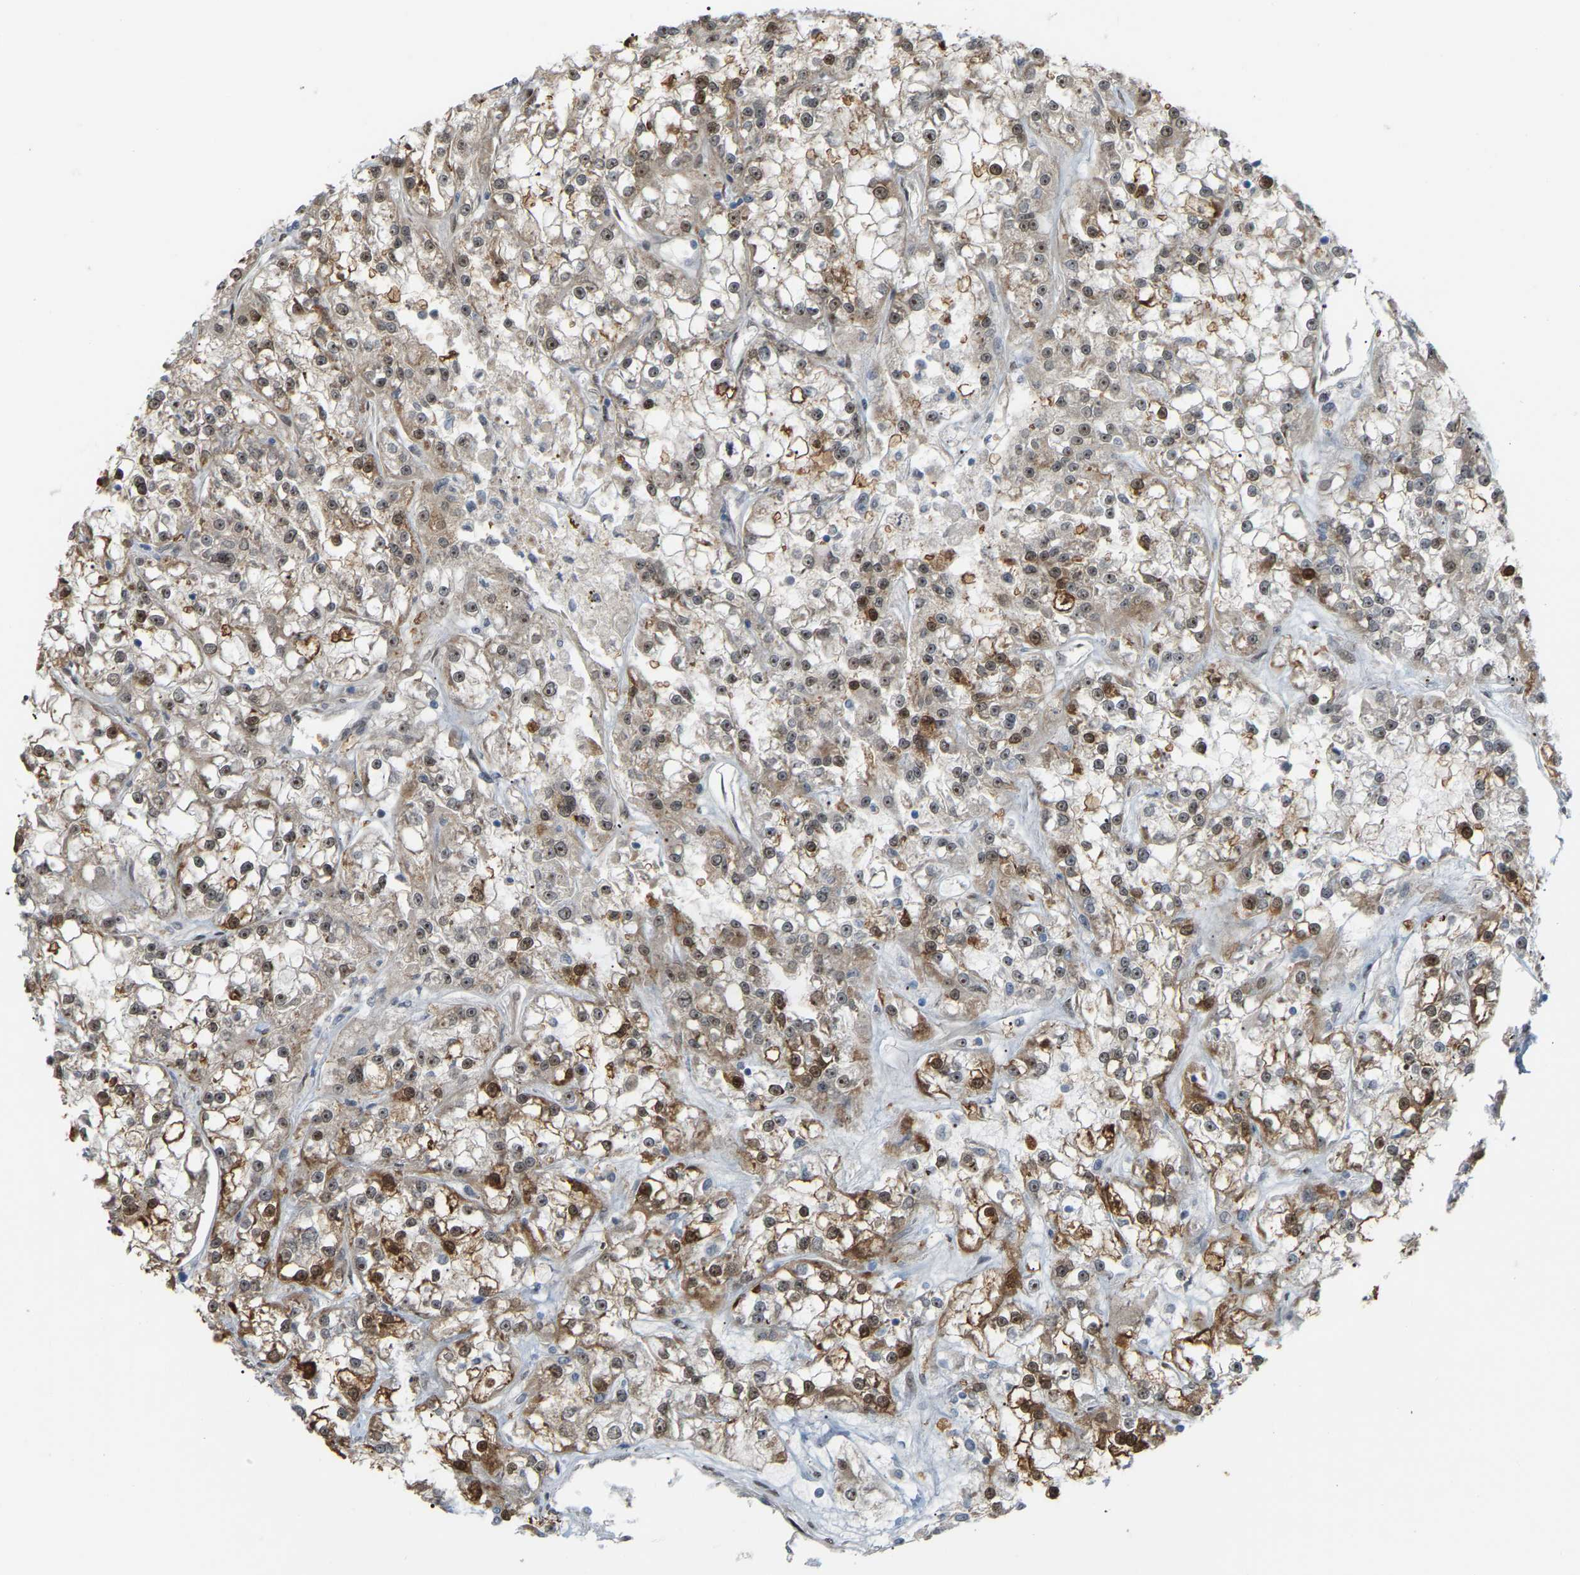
{"staining": {"intensity": "moderate", "quantity": ">75%", "location": "cytoplasmic/membranous,nuclear"}, "tissue": "renal cancer", "cell_type": "Tumor cells", "image_type": "cancer", "snomed": [{"axis": "morphology", "description": "Adenocarcinoma, NOS"}, {"axis": "topography", "description": "Kidney"}], "caption": "Protein analysis of adenocarcinoma (renal) tissue exhibits moderate cytoplasmic/membranous and nuclear positivity in approximately >75% of tumor cells.", "gene": "CROT", "patient": {"sex": "female", "age": 52}}